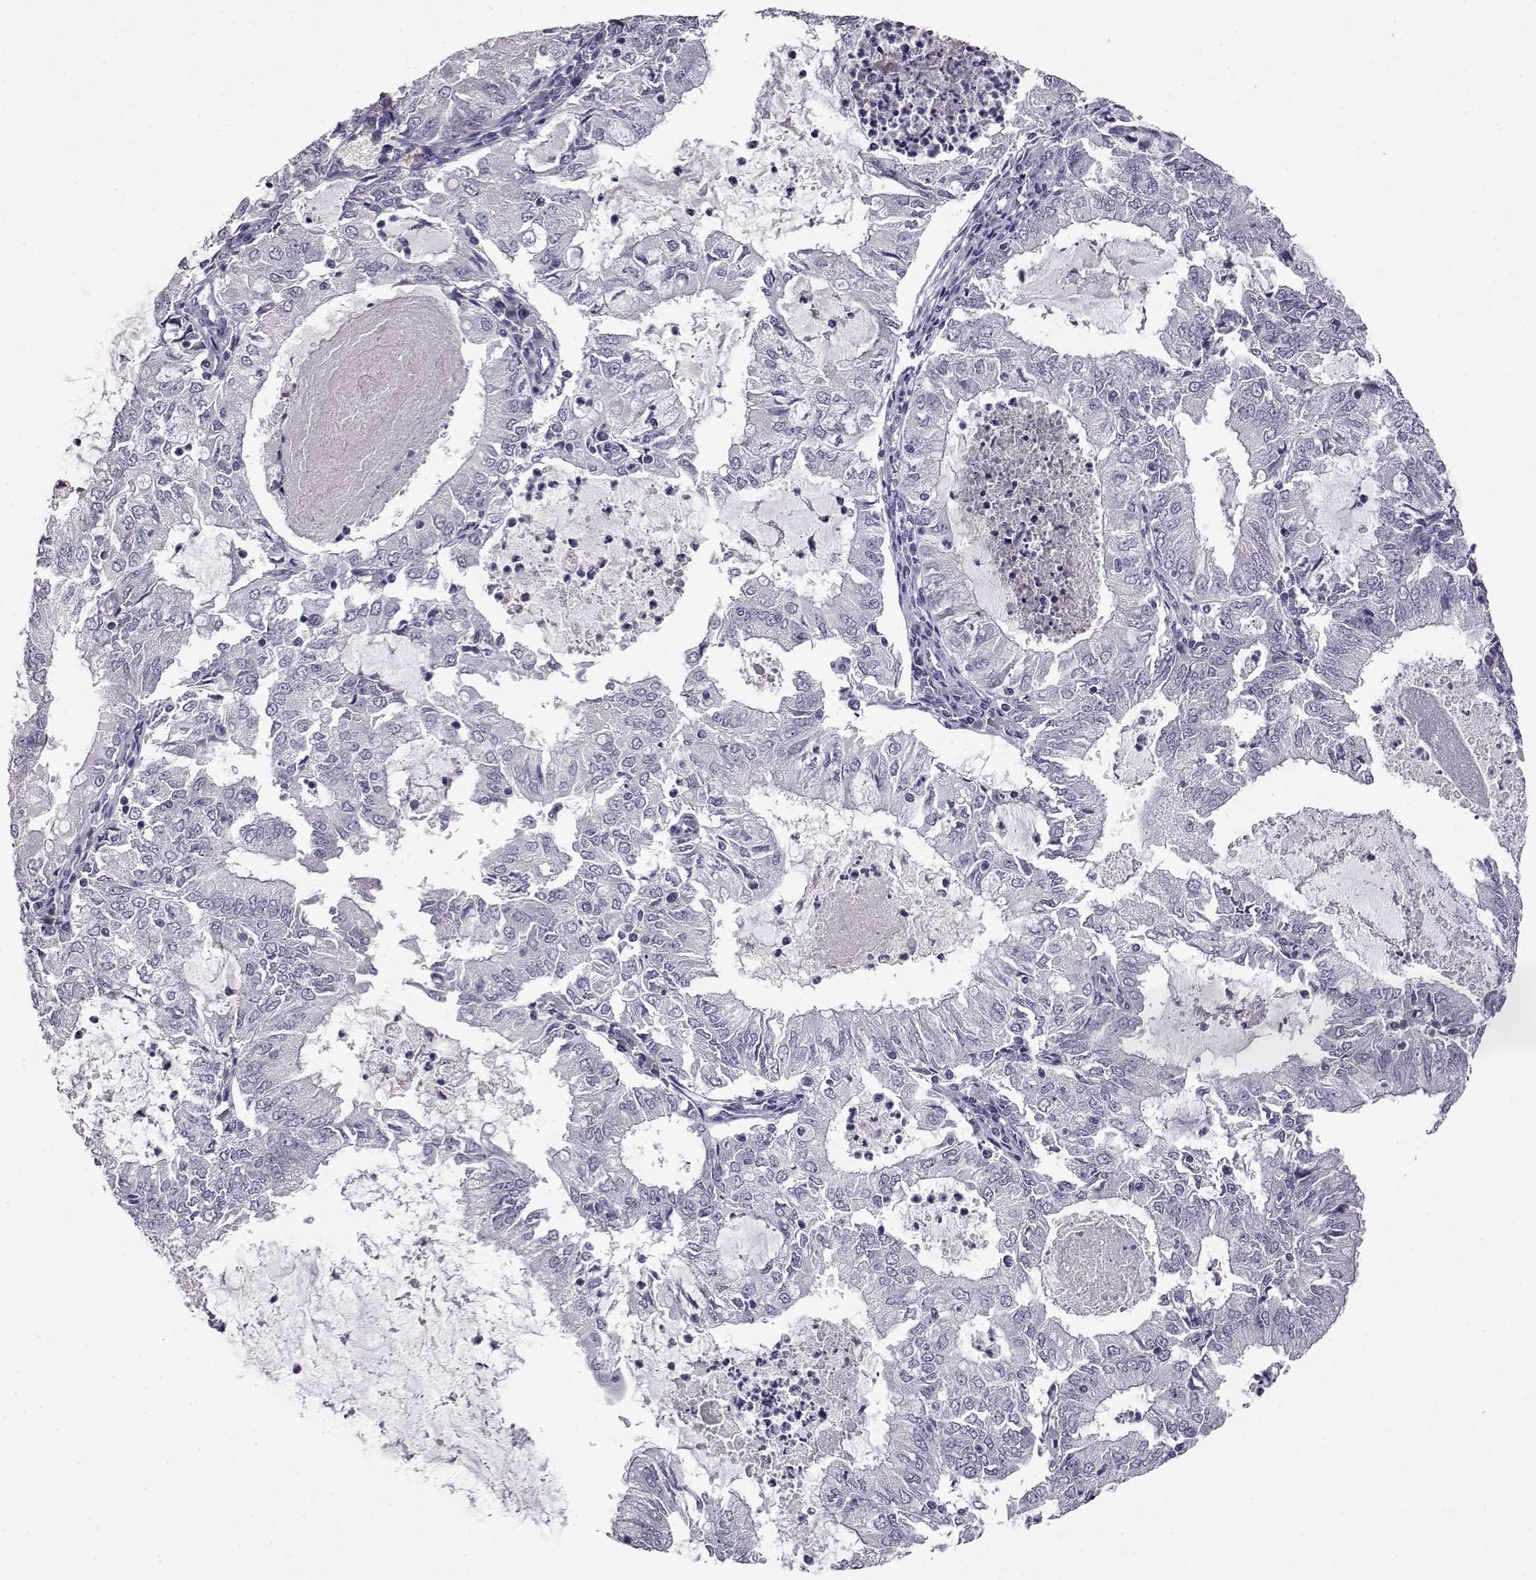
{"staining": {"intensity": "negative", "quantity": "none", "location": "none"}, "tissue": "endometrial cancer", "cell_type": "Tumor cells", "image_type": "cancer", "snomed": [{"axis": "morphology", "description": "Adenocarcinoma, NOS"}, {"axis": "topography", "description": "Endometrium"}], "caption": "Micrograph shows no protein positivity in tumor cells of endometrial cancer (adenocarcinoma) tissue.", "gene": "AKR1B1", "patient": {"sex": "female", "age": 57}}